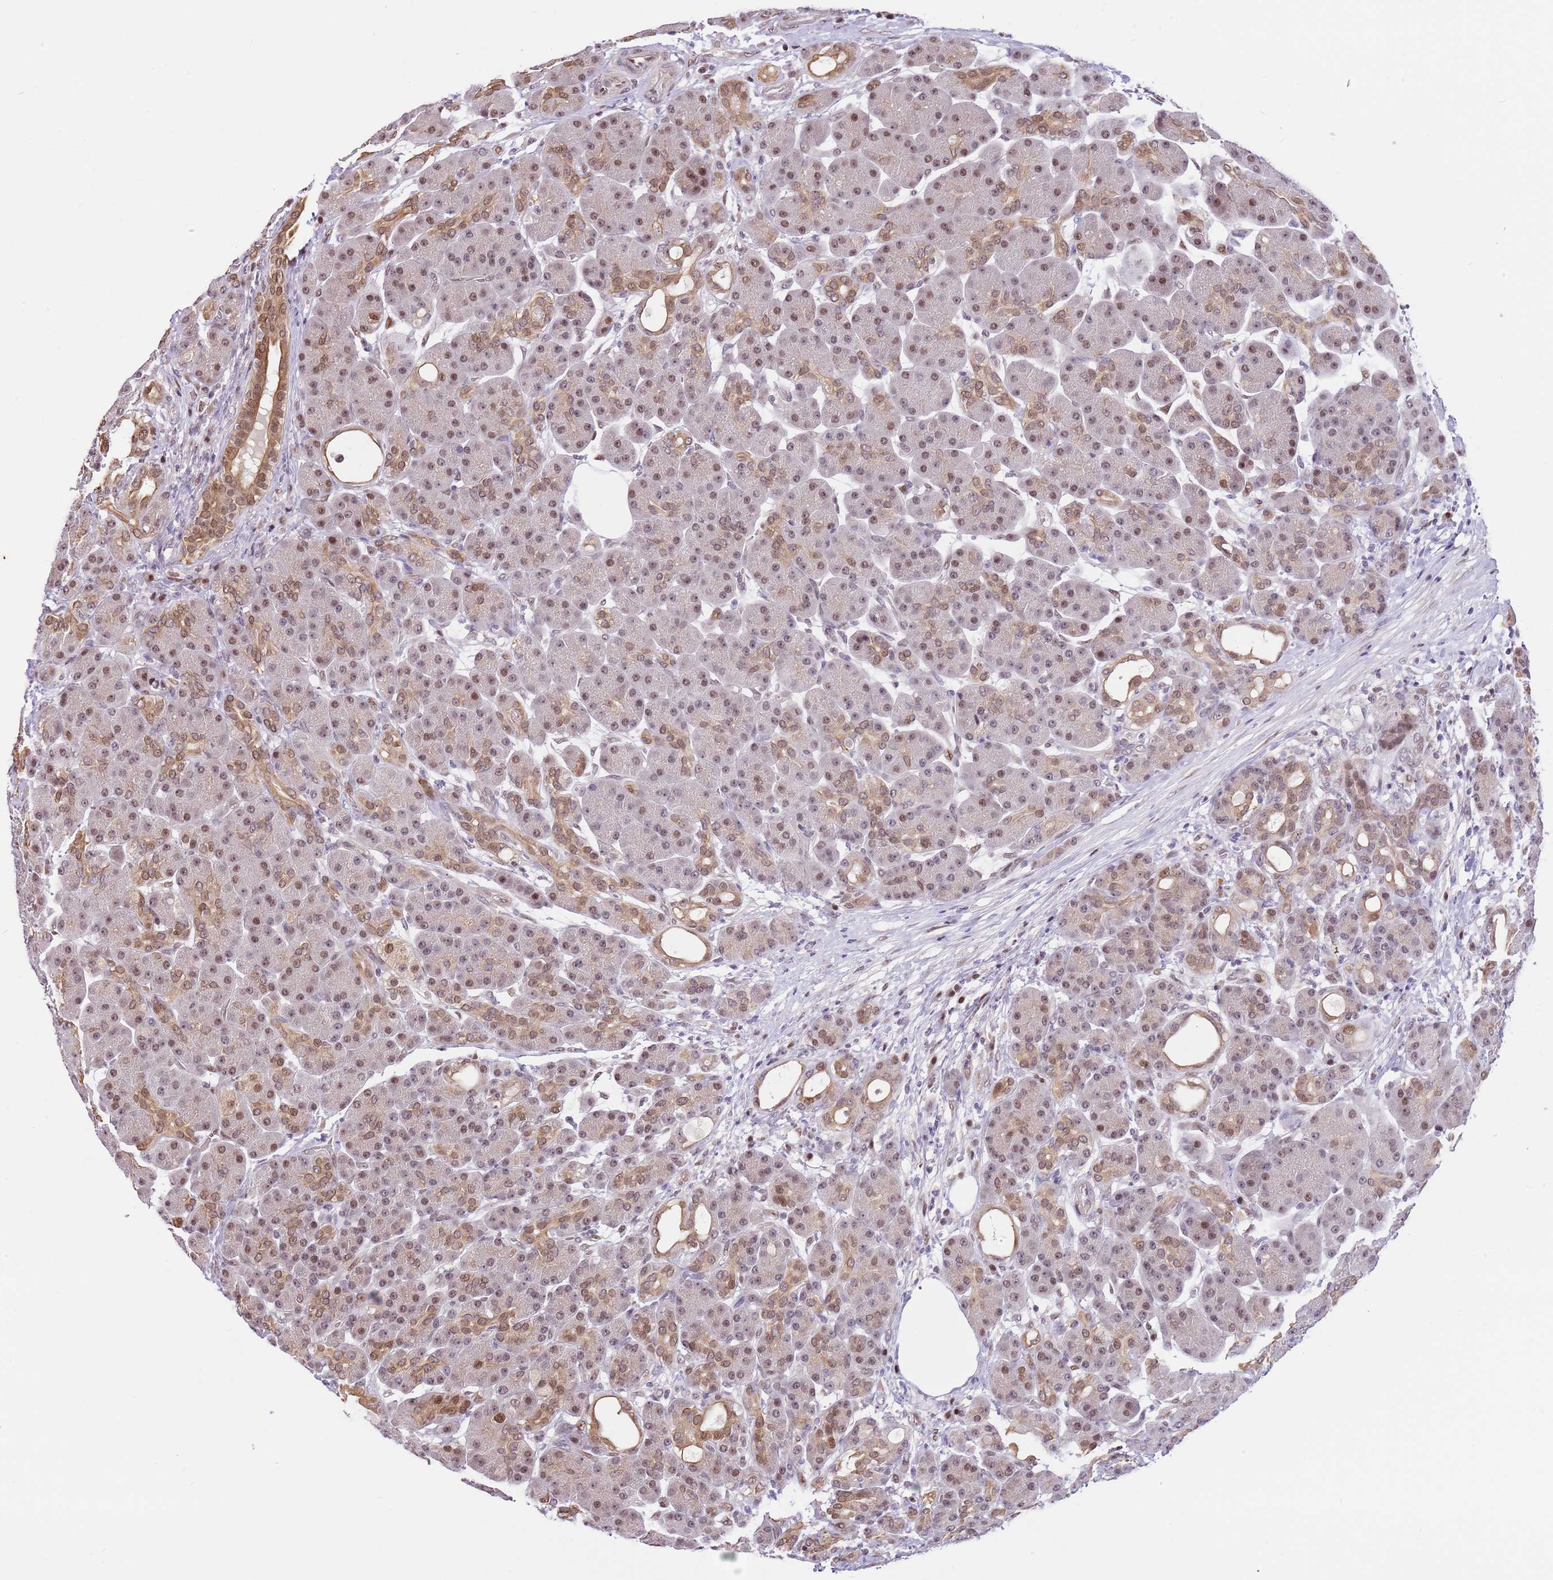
{"staining": {"intensity": "moderate", "quantity": ">75%", "location": "cytoplasmic/membranous,nuclear"}, "tissue": "pancreas", "cell_type": "Exocrine glandular cells", "image_type": "normal", "snomed": [{"axis": "morphology", "description": "Normal tissue, NOS"}, {"axis": "topography", "description": "Pancreas"}], "caption": "Immunohistochemistry (IHC) of unremarkable pancreas displays medium levels of moderate cytoplasmic/membranous,nuclear expression in approximately >75% of exocrine glandular cells. (DAB = brown stain, brightfield microscopy at high magnification).", "gene": "RFK", "patient": {"sex": "male", "age": 63}}